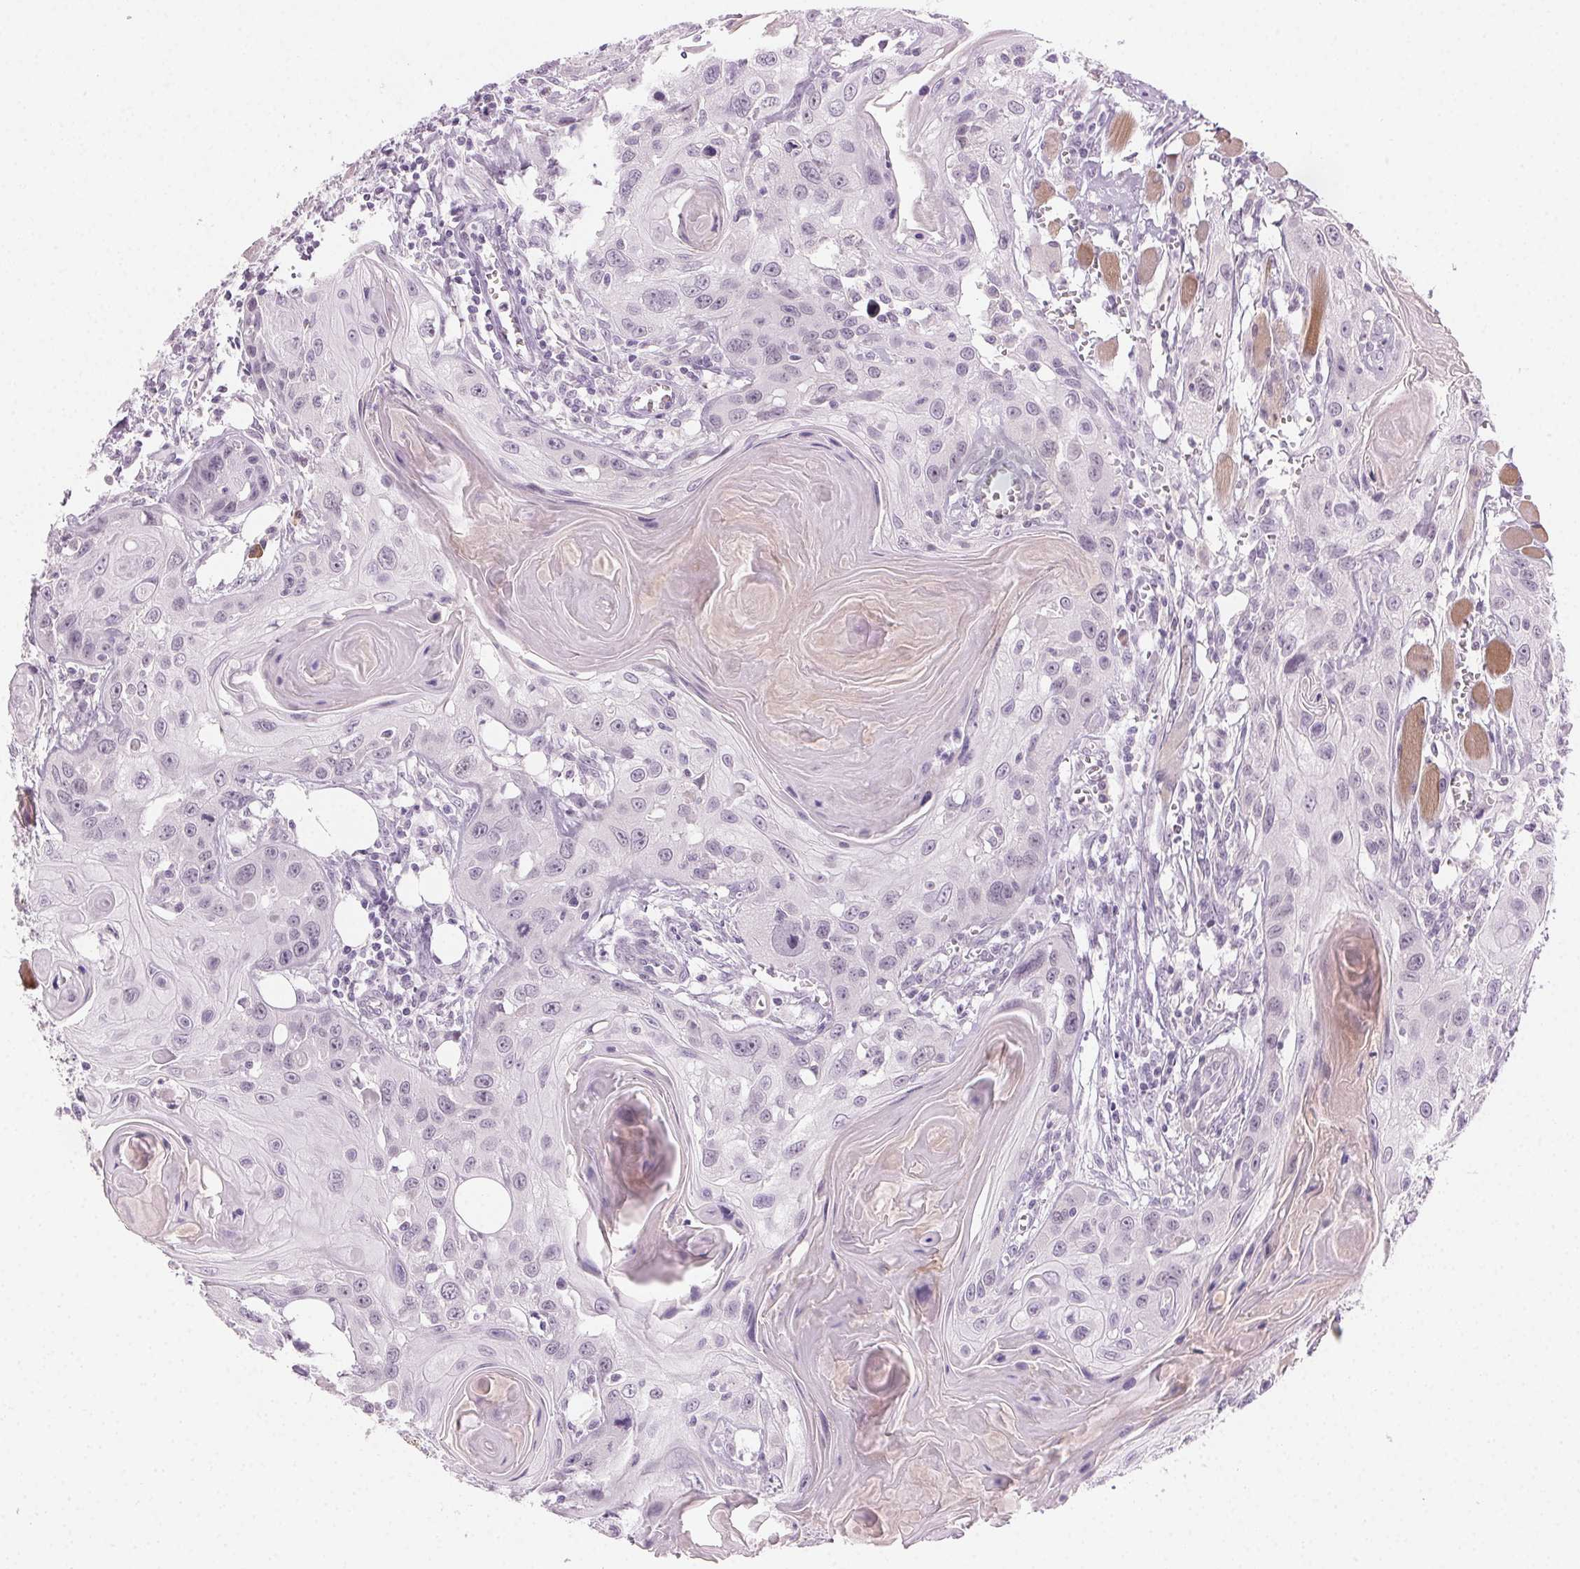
{"staining": {"intensity": "negative", "quantity": "none", "location": "none"}, "tissue": "head and neck cancer", "cell_type": "Tumor cells", "image_type": "cancer", "snomed": [{"axis": "morphology", "description": "Squamous cell carcinoma, NOS"}, {"axis": "topography", "description": "Oral tissue"}, {"axis": "topography", "description": "Head-Neck"}], "caption": "The image shows no significant staining in tumor cells of head and neck cancer.", "gene": "HSF5", "patient": {"sex": "male", "age": 58}}